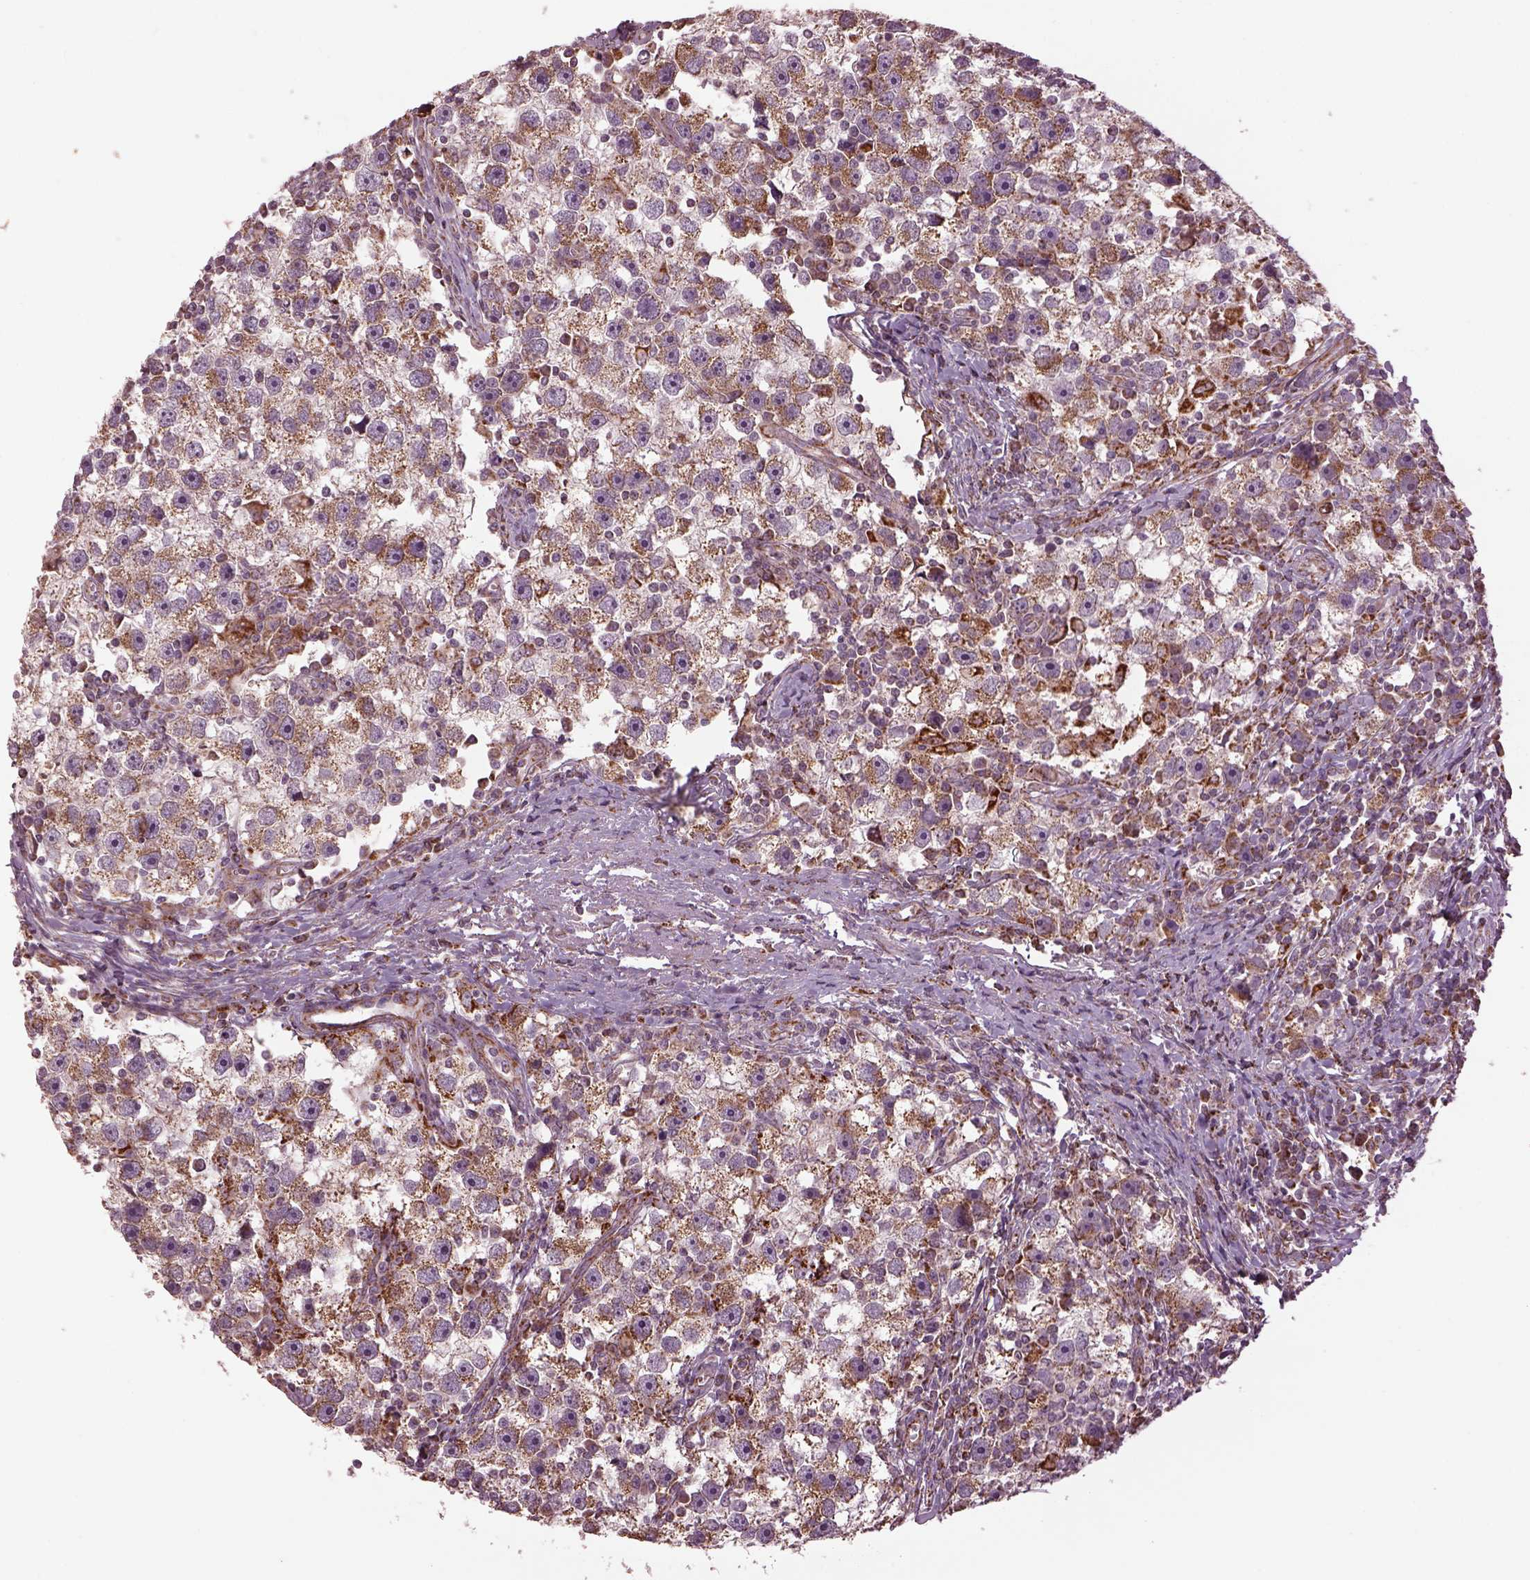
{"staining": {"intensity": "moderate", "quantity": "<25%", "location": "cytoplasmic/membranous"}, "tissue": "testis cancer", "cell_type": "Tumor cells", "image_type": "cancer", "snomed": [{"axis": "morphology", "description": "Seminoma, NOS"}, {"axis": "topography", "description": "Testis"}], "caption": "Immunohistochemical staining of testis seminoma demonstrates low levels of moderate cytoplasmic/membranous staining in about <25% of tumor cells.", "gene": "TMEM254", "patient": {"sex": "male", "age": 30}}